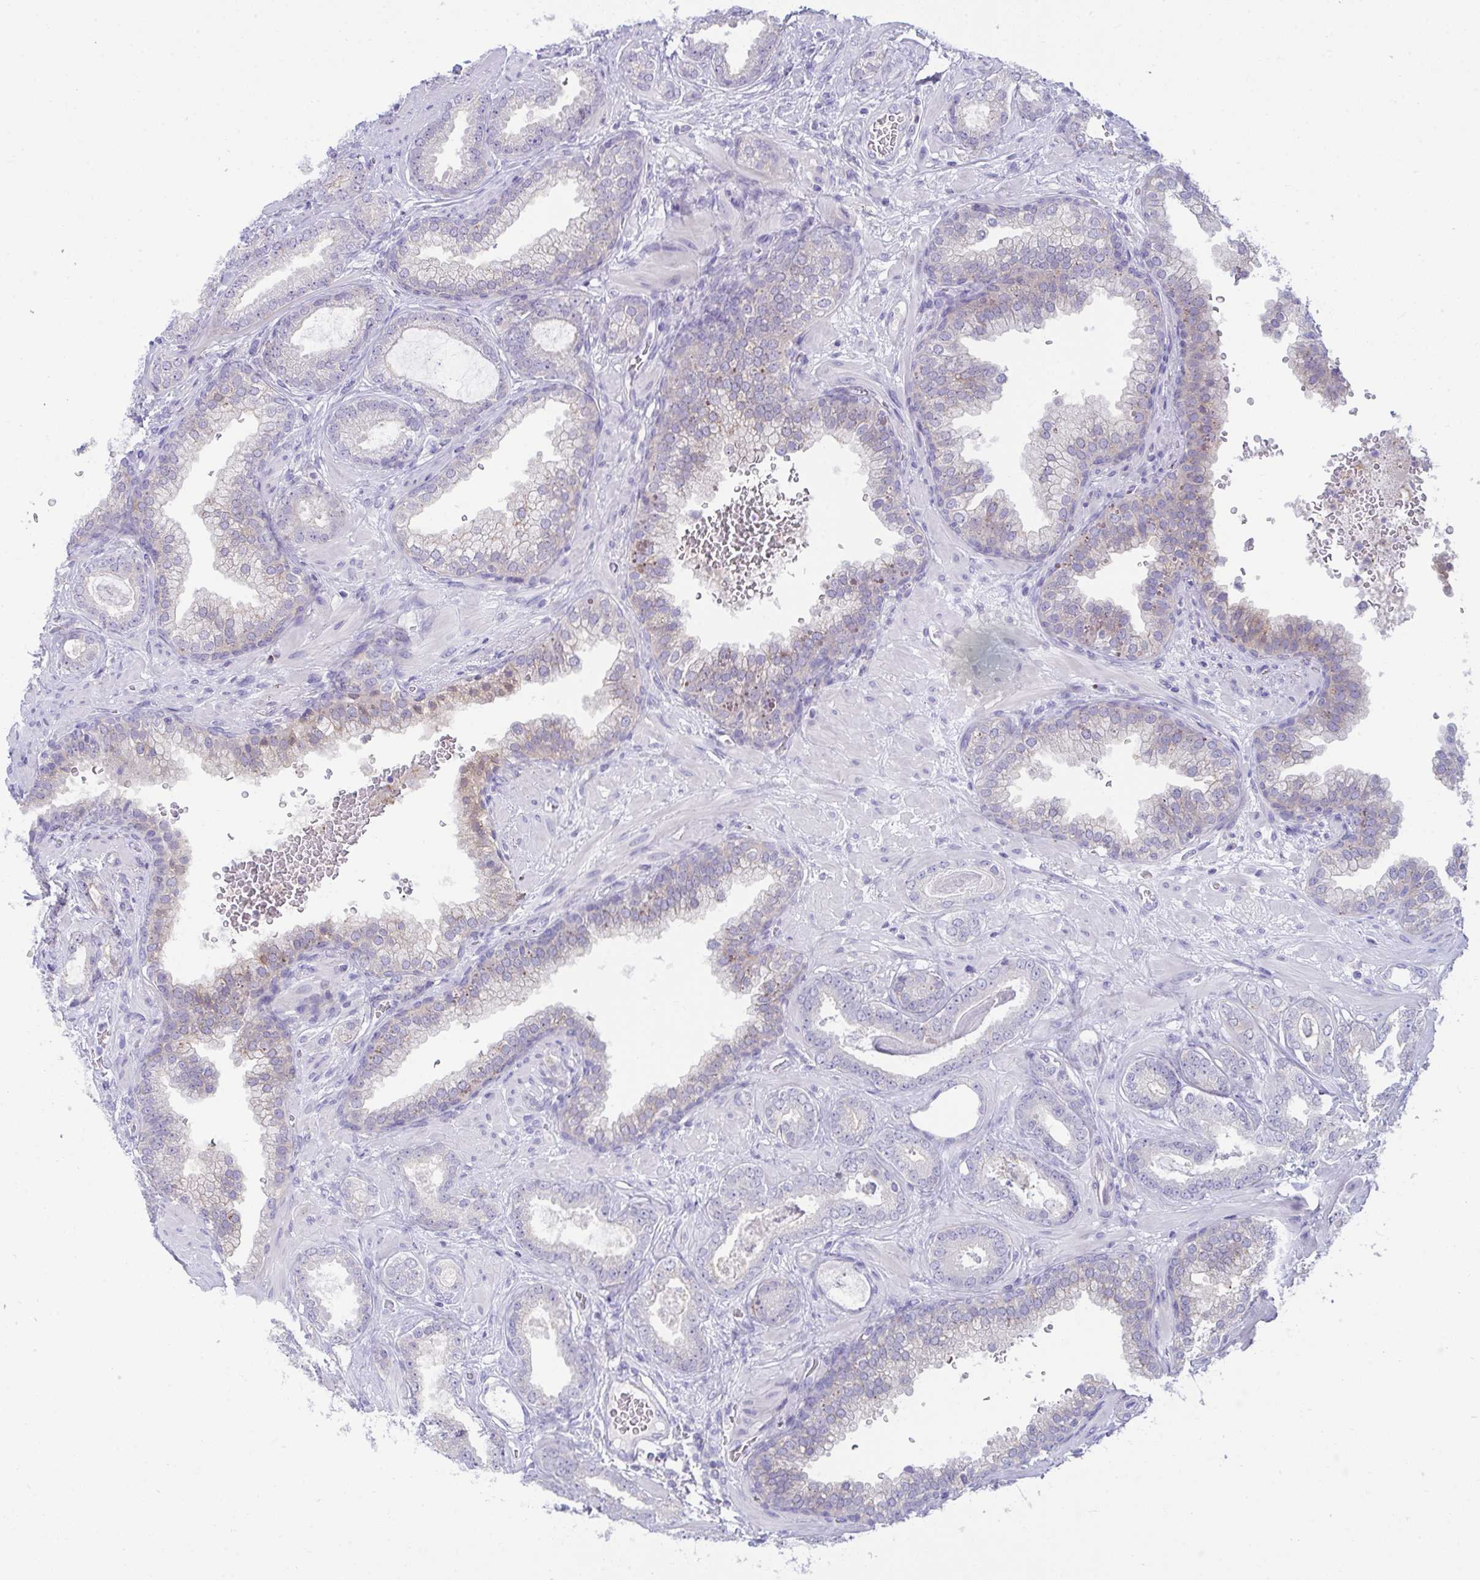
{"staining": {"intensity": "negative", "quantity": "none", "location": "none"}, "tissue": "prostate cancer", "cell_type": "Tumor cells", "image_type": "cancer", "snomed": [{"axis": "morphology", "description": "Adenocarcinoma, High grade"}, {"axis": "topography", "description": "Prostate"}], "caption": "An image of adenocarcinoma (high-grade) (prostate) stained for a protein demonstrates no brown staining in tumor cells.", "gene": "RGPD5", "patient": {"sex": "male", "age": 58}}